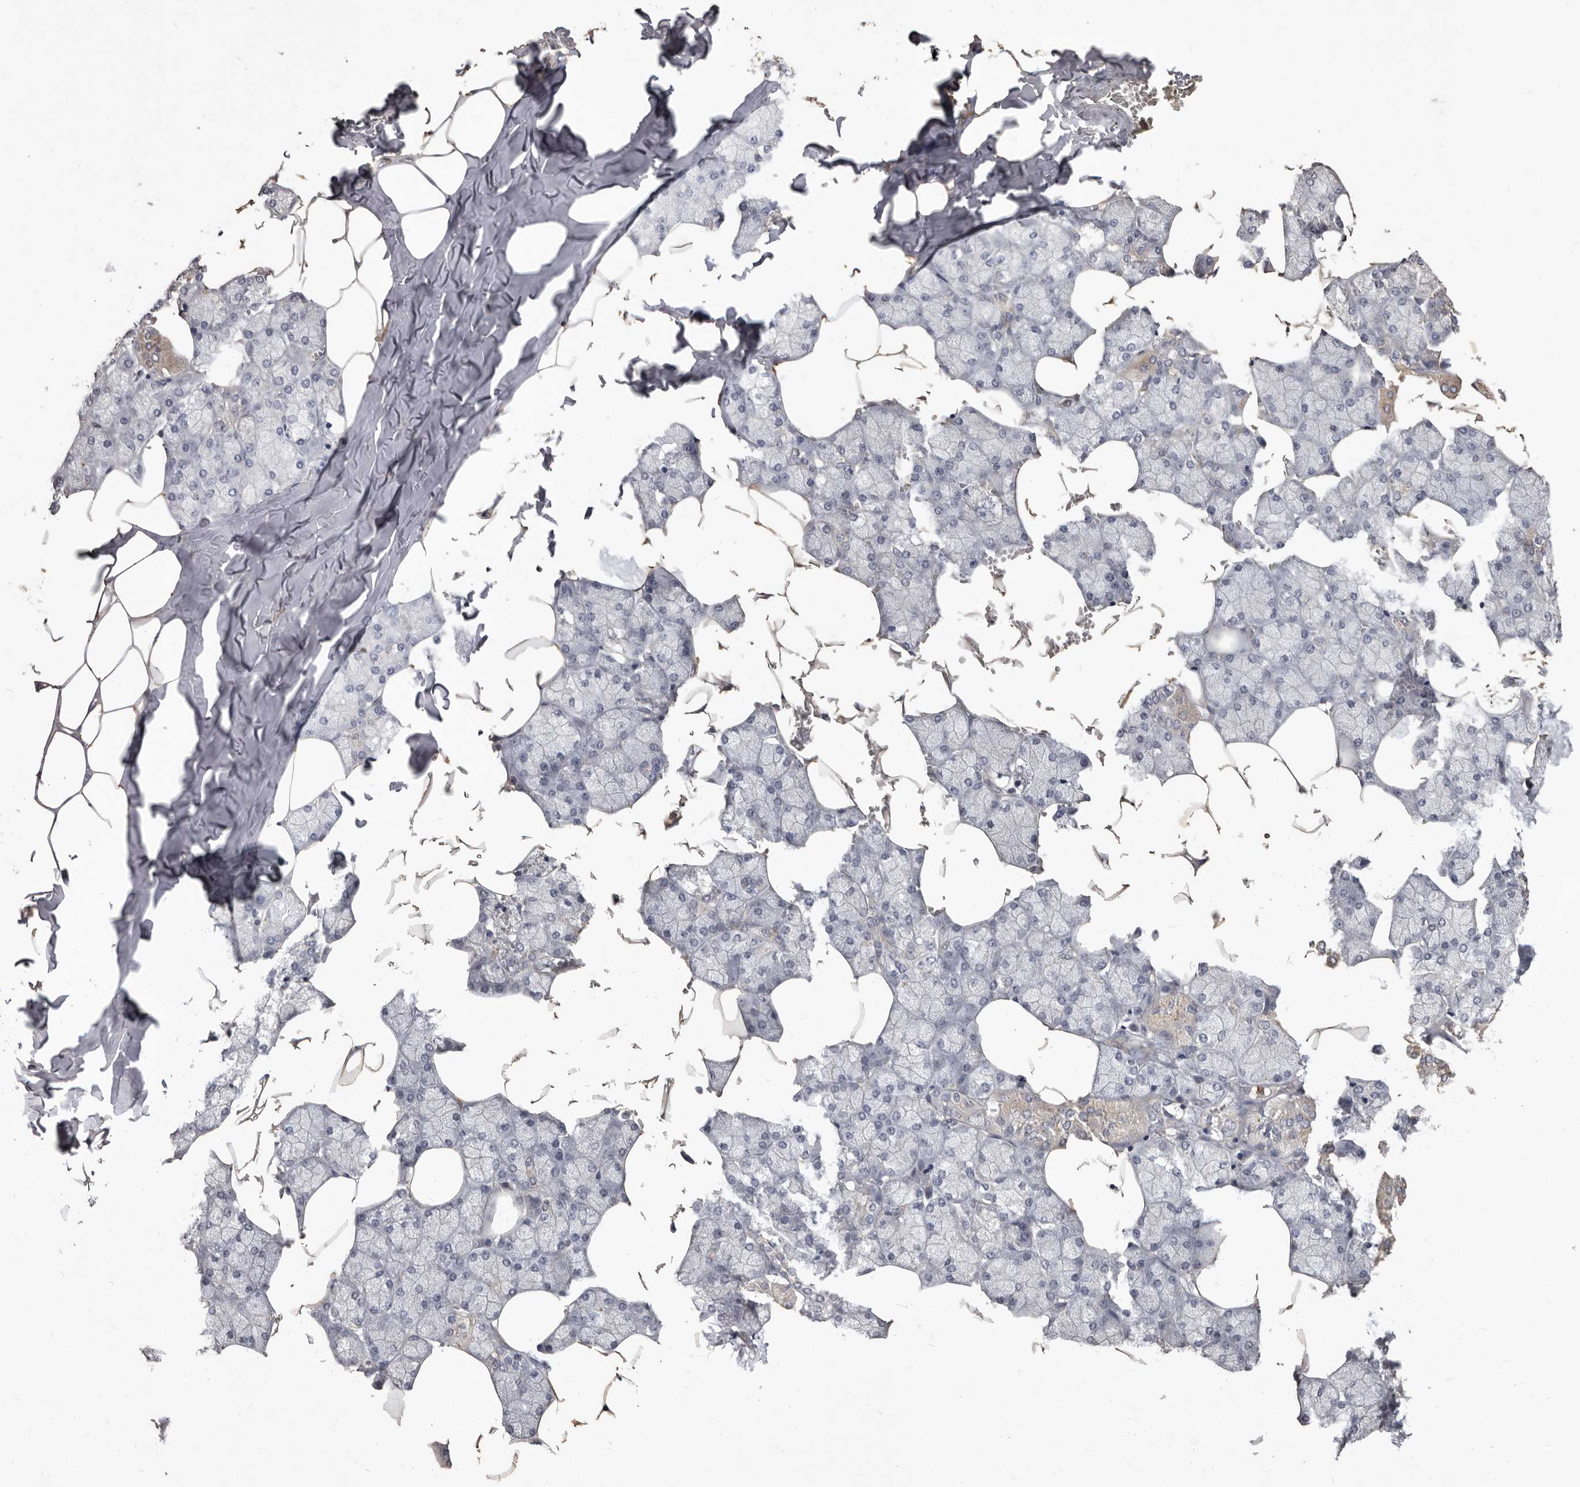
{"staining": {"intensity": "moderate", "quantity": "<25%", "location": "cytoplasmic/membranous"}, "tissue": "salivary gland", "cell_type": "Glandular cells", "image_type": "normal", "snomed": [{"axis": "morphology", "description": "Normal tissue, NOS"}, {"axis": "topography", "description": "Salivary gland"}], "caption": "IHC (DAB) staining of normal salivary gland exhibits moderate cytoplasmic/membranous protein expression in approximately <25% of glandular cells. Immunohistochemistry (ihc) stains the protein in brown and the nuclei are stained blue.", "gene": "ACLY", "patient": {"sex": "male", "age": 62}}